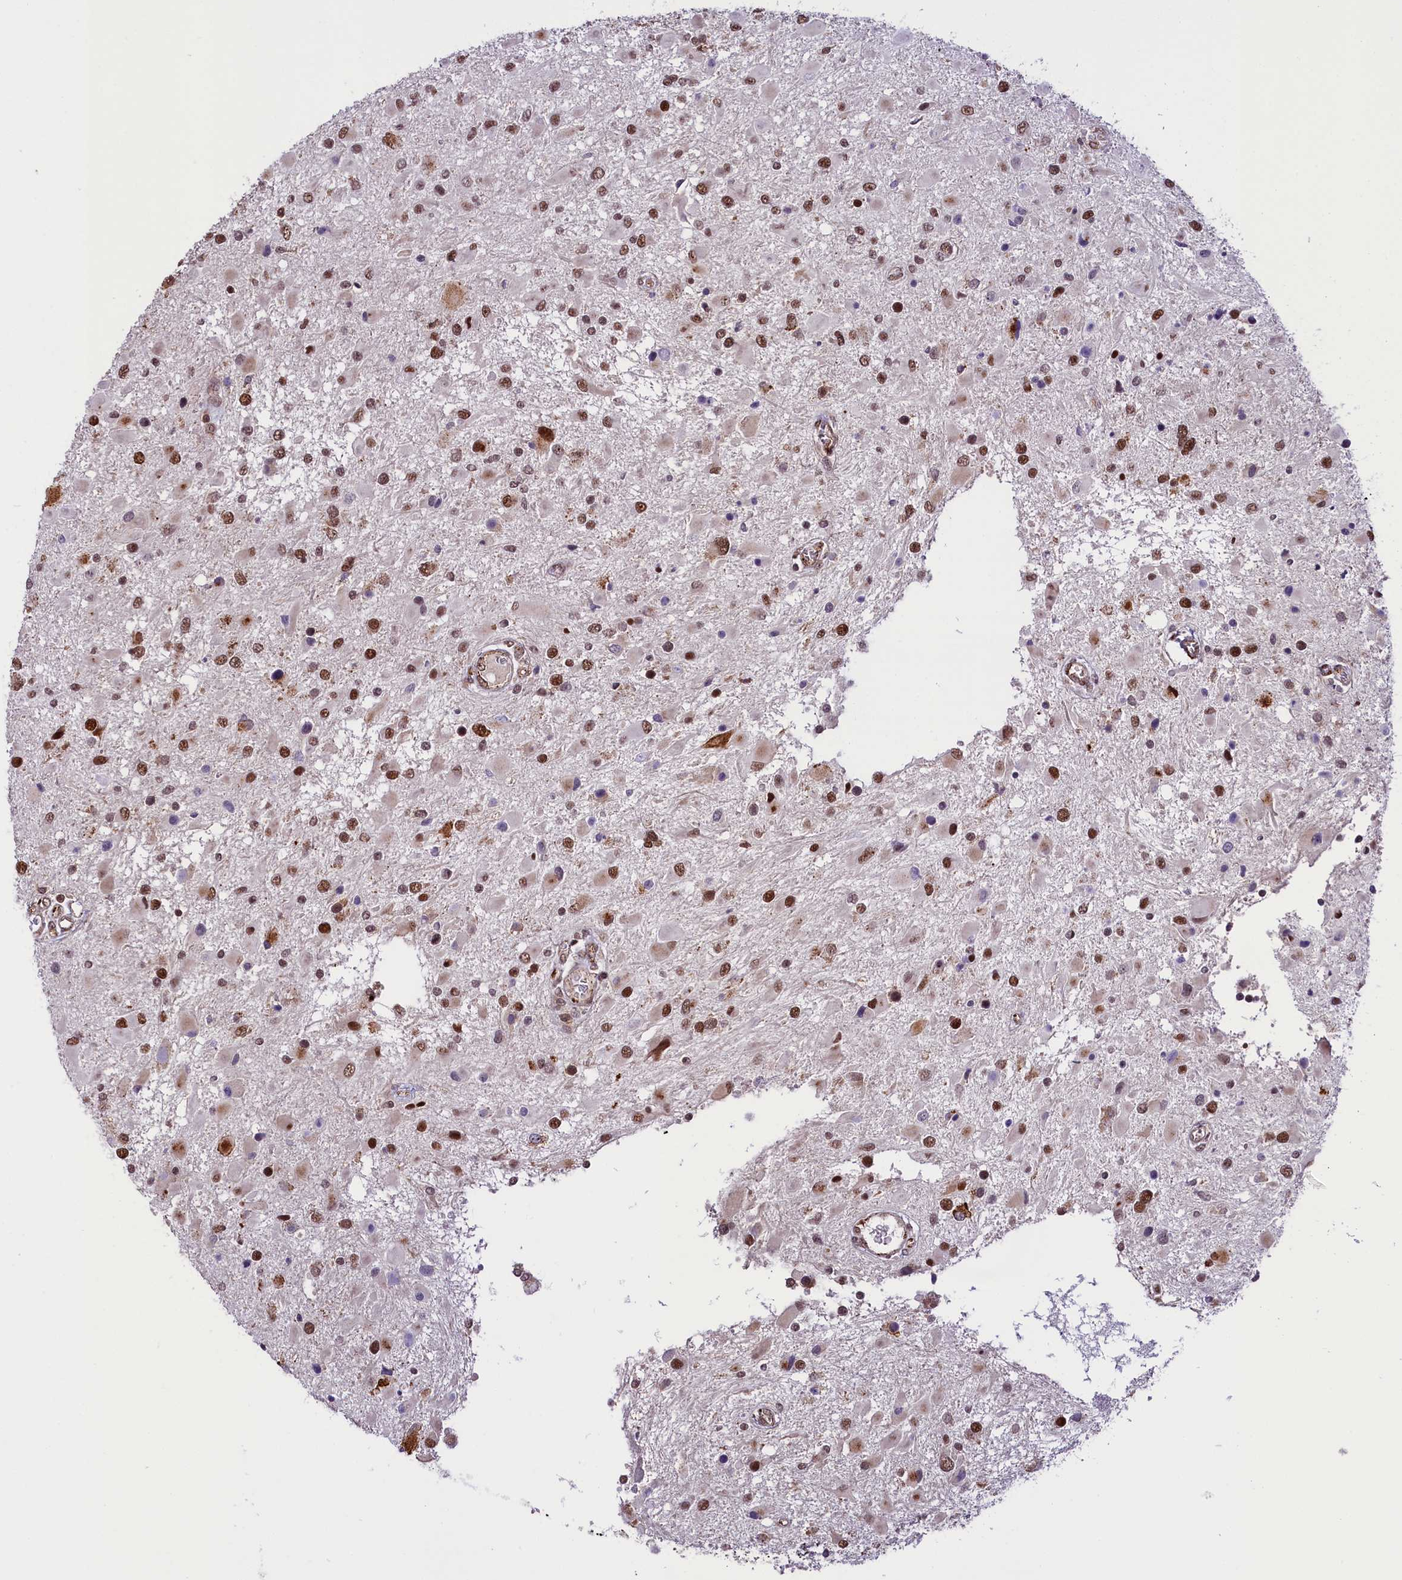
{"staining": {"intensity": "moderate", "quantity": ">75%", "location": "nuclear"}, "tissue": "glioma", "cell_type": "Tumor cells", "image_type": "cancer", "snomed": [{"axis": "morphology", "description": "Glioma, malignant, High grade"}, {"axis": "topography", "description": "Brain"}], "caption": "An immunohistochemistry (IHC) photomicrograph of tumor tissue is shown. Protein staining in brown highlights moderate nuclear positivity in glioma within tumor cells. The protein is stained brown, and the nuclei are stained in blue (DAB IHC with brightfield microscopy, high magnification).", "gene": "MRPL54", "patient": {"sex": "male", "age": 53}}